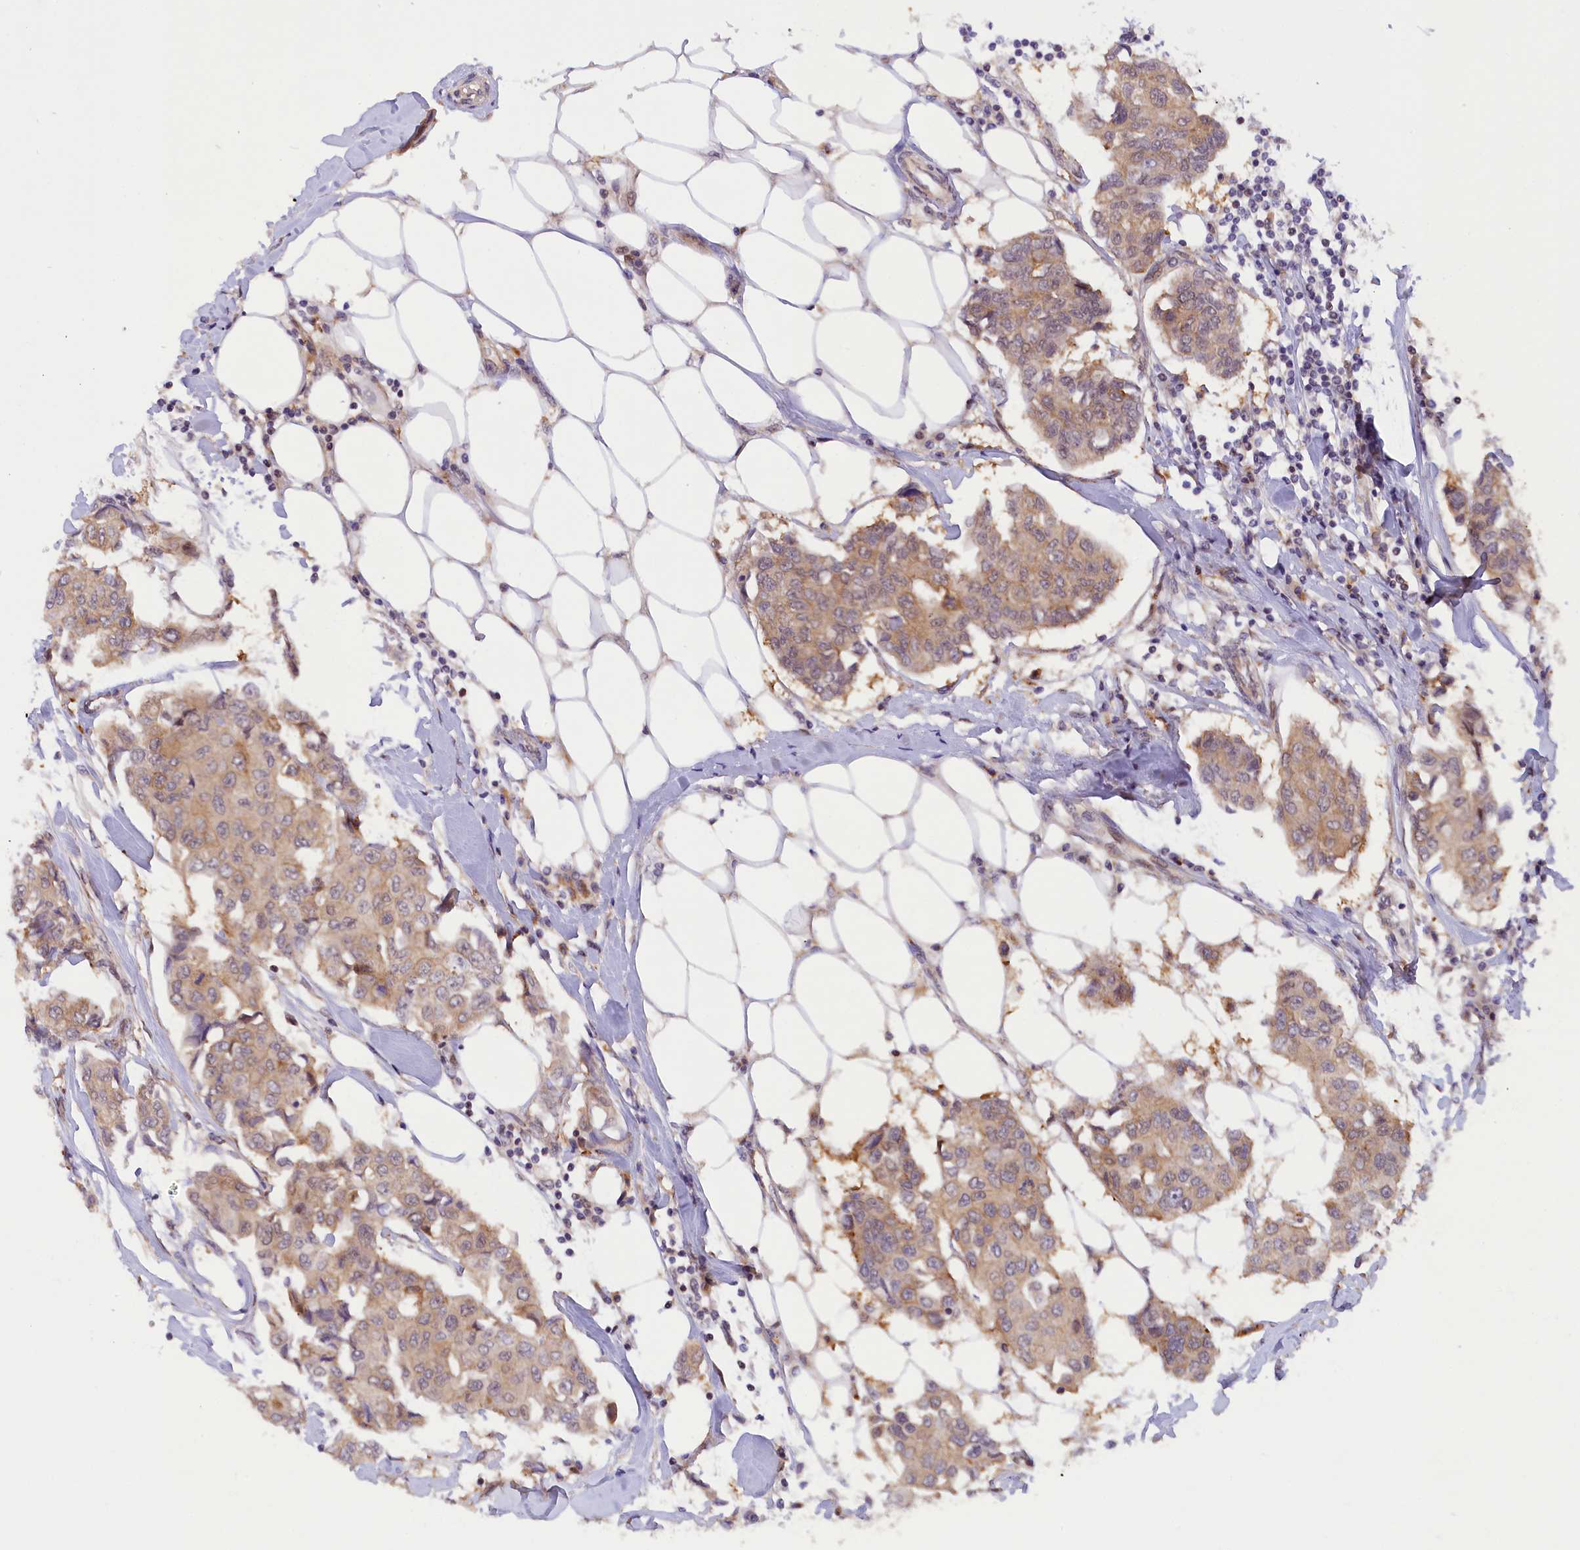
{"staining": {"intensity": "weak", "quantity": "<25%", "location": "cytoplasmic/membranous"}, "tissue": "breast cancer", "cell_type": "Tumor cells", "image_type": "cancer", "snomed": [{"axis": "morphology", "description": "Duct carcinoma"}, {"axis": "topography", "description": "Breast"}], "caption": "The immunohistochemistry (IHC) micrograph has no significant expression in tumor cells of breast infiltrating ductal carcinoma tissue.", "gene": "SAMD4A", "patient": {"sex": "female", "age": 80}}